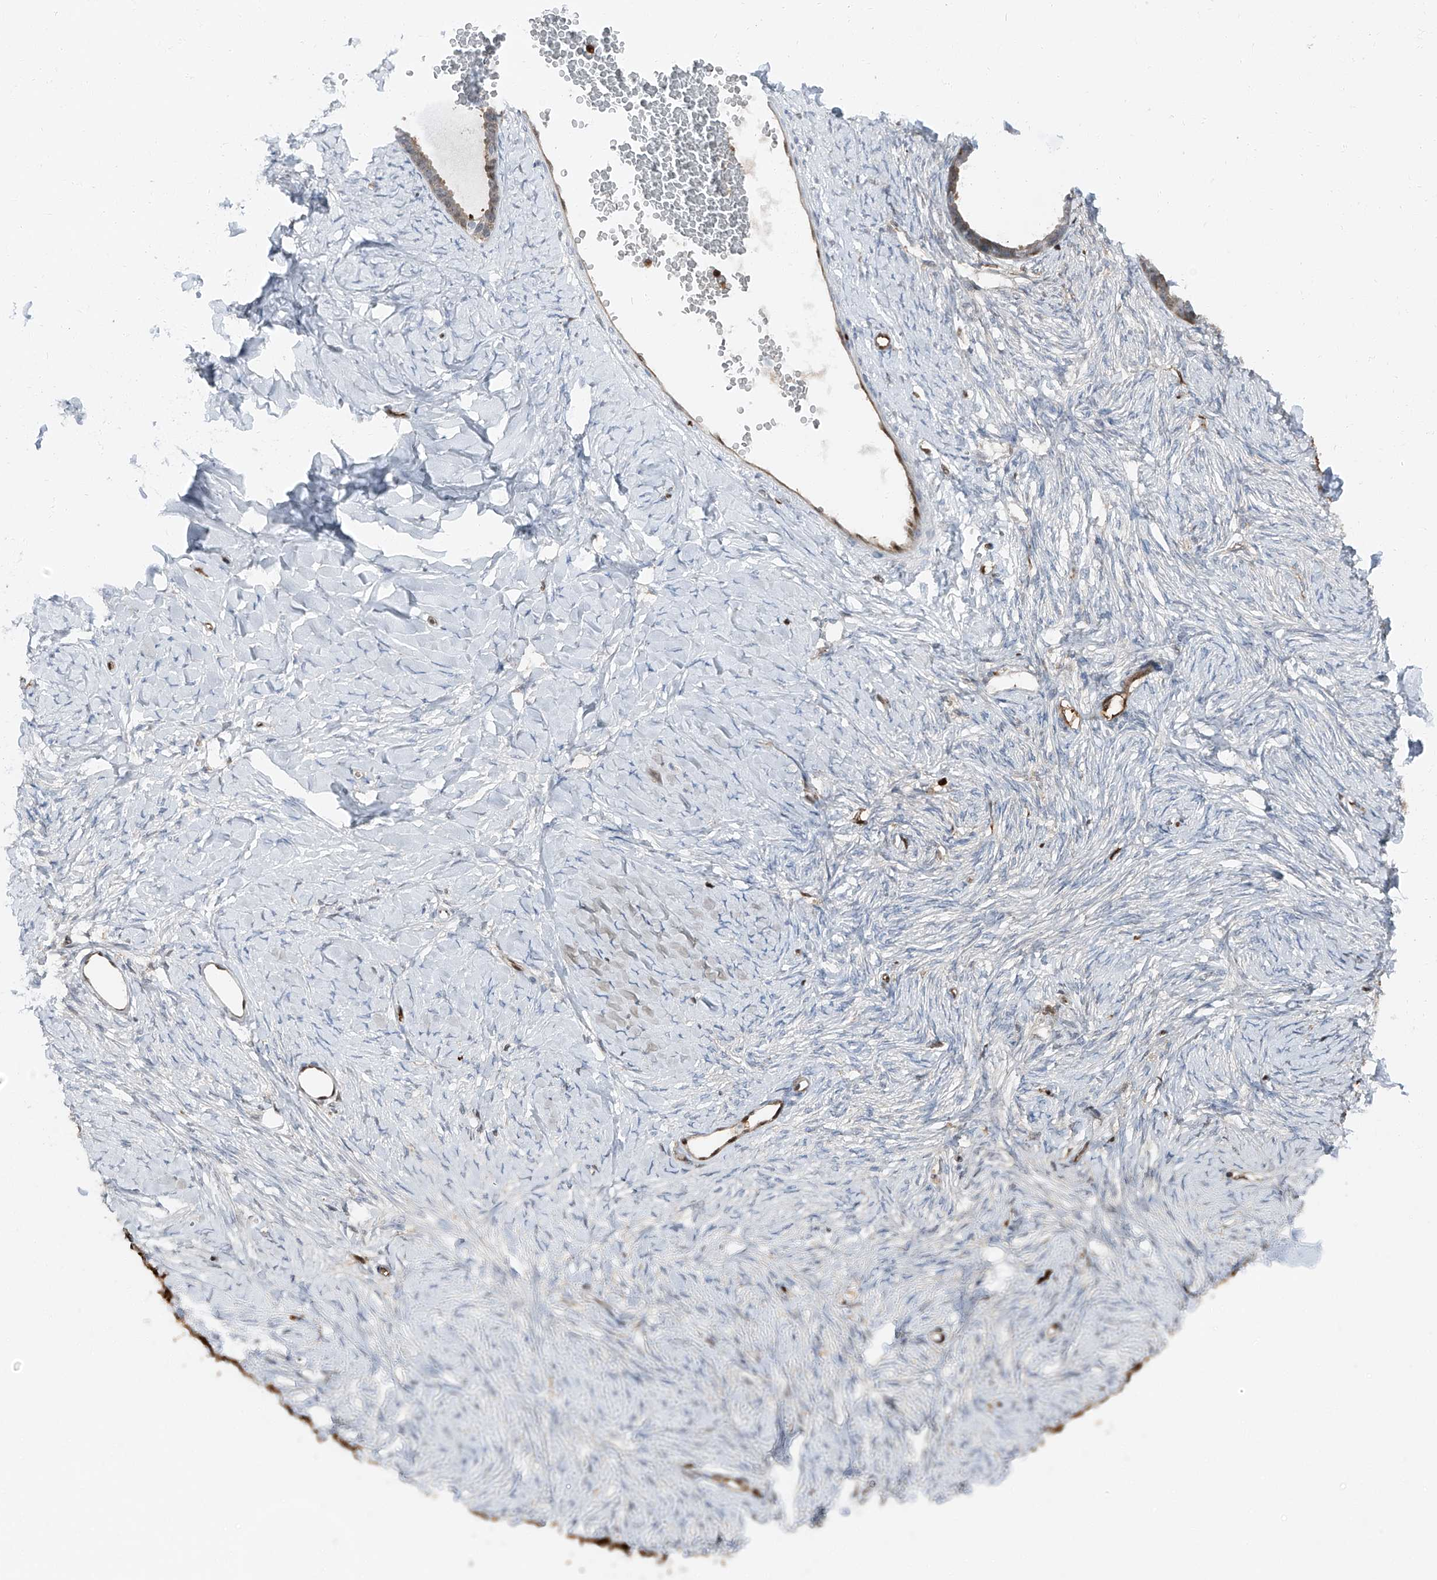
{"staining": {"intensity": "moderate", "quantity": "25%-75%", "location": "cytoplasmic/membranous"}, "tissue": "ovarian cancer", "cell_type": "Tumor cells", "image_type": "cancer", "snomed": [{"axis": "morphology", "description": "Cystadenocarcinoma, serous, NOS"}, {"axis": "topography", "description": "Ovary"}], "caption": "Human ovarian cancer (serous cystadenocarcinoma) stained with a protein marker reveals moderate staining in tumor cells.", "gene": "PSMB10", "patient": {"sex": "female", "age": 79}}